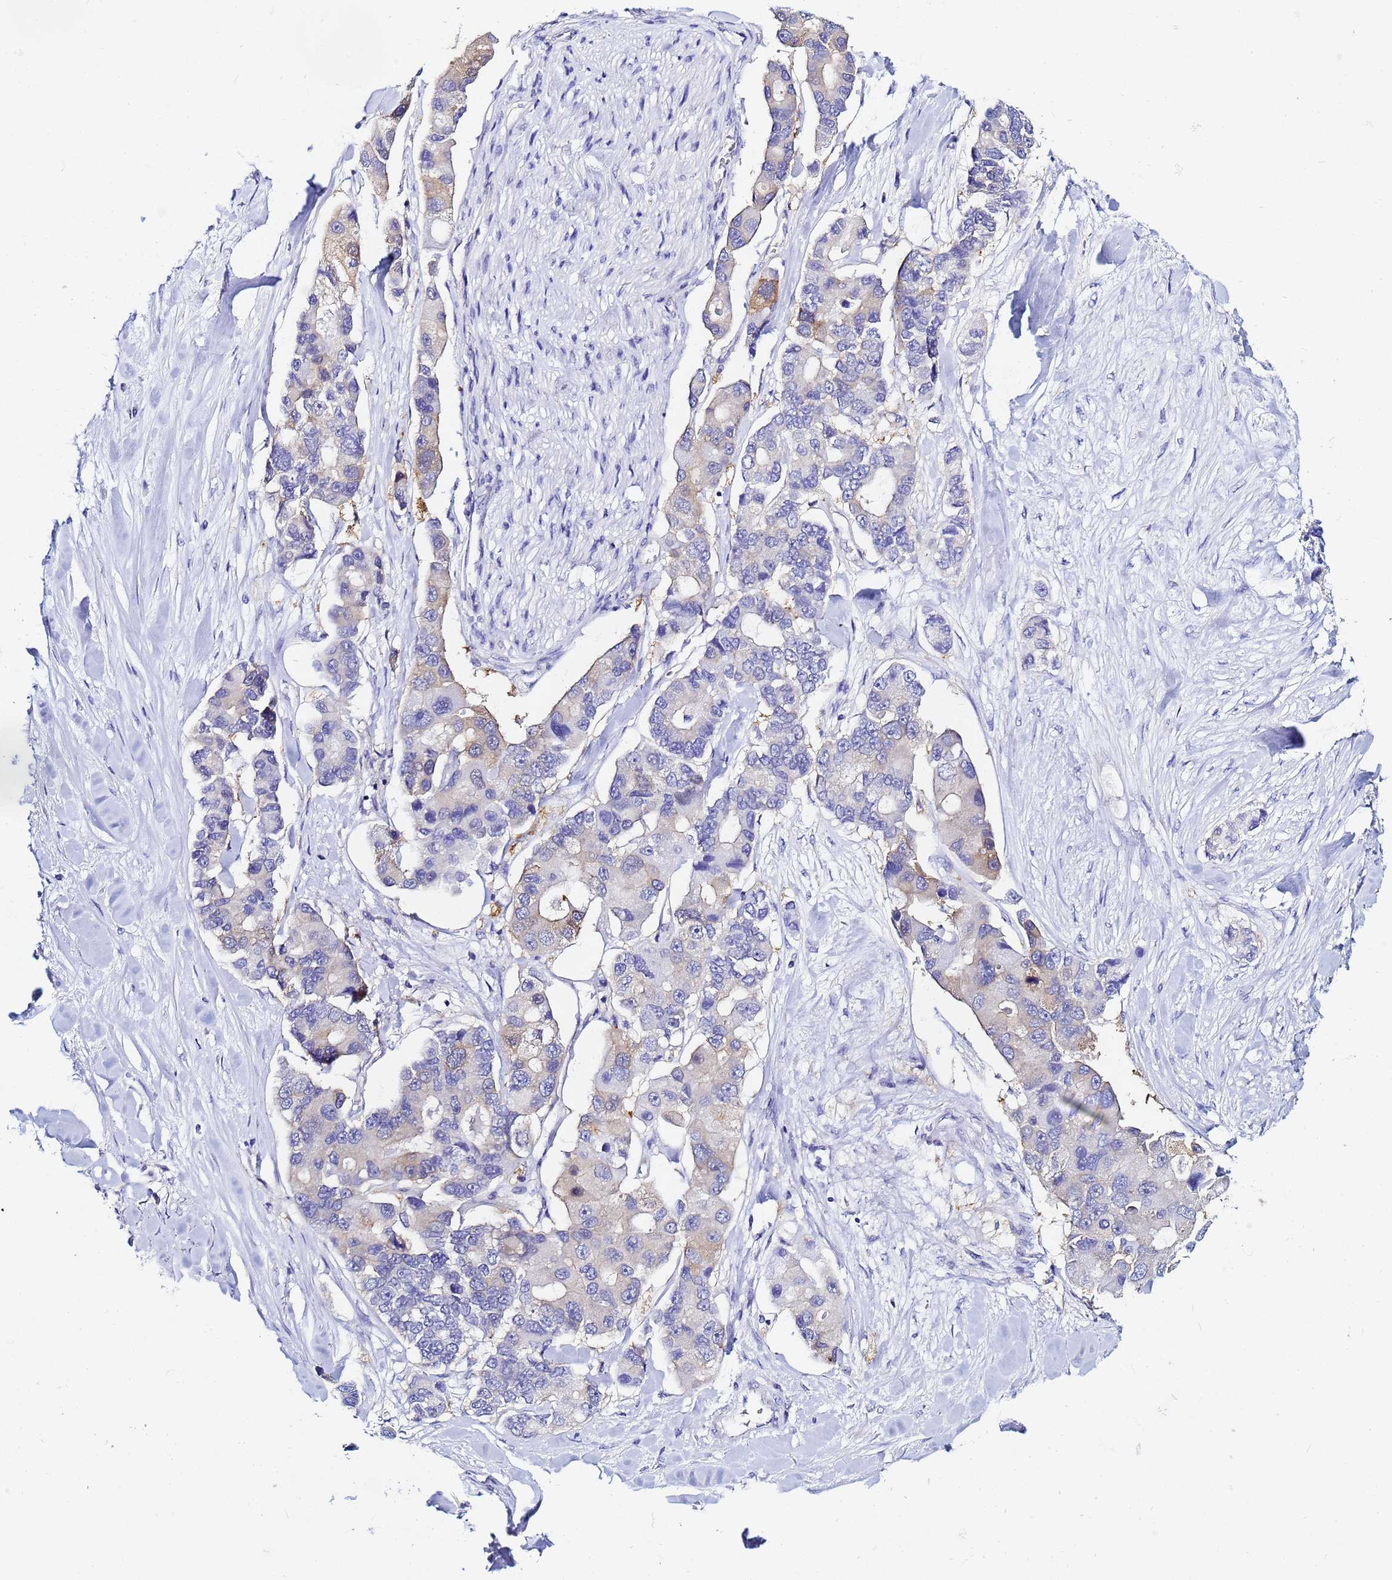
{"staining": {"intensity": "weak", "quantity": "<25%", "location": "cytoplasmic/membranous"}, "tissue": "lung cancer", "cell_type": "Tumor cells", "image_type": "cancer", "snomed": [{"axis": "morphology", "description": "Adenocarcinoma, NOS"}, {"axis": "topography", "description": "Lung"}], "caption": "Lung cancer (adenocarcinoma) stained for a protein using immunohistochemistry shows no positivity tumor cells.", "gene": "LENG1", "patient": {"sex": "female", "age": 54}}